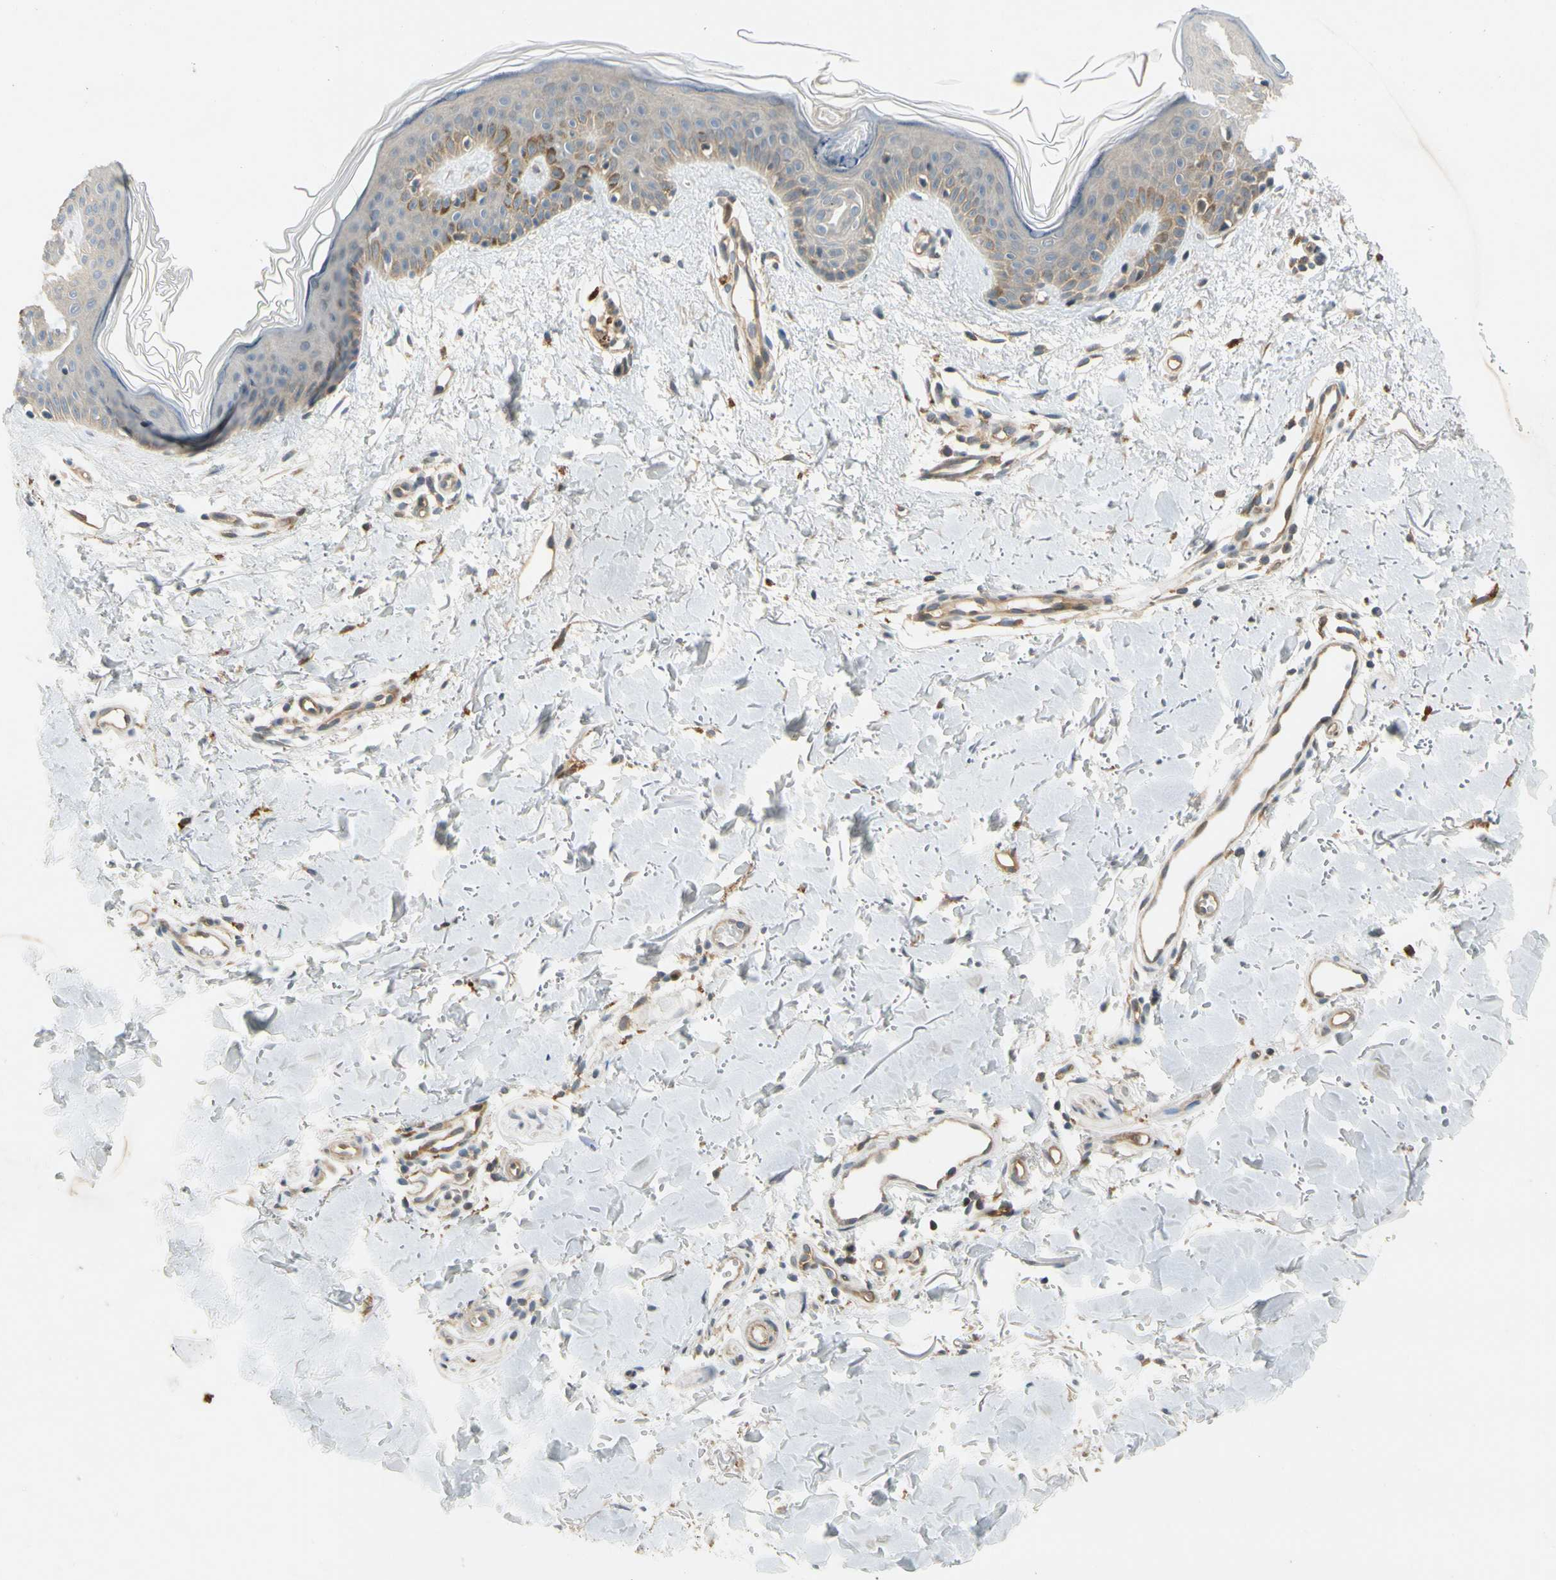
{"staining": {"intensity": "weak", "quantity": "<25%", "location": "cytoplasmic/membranous"}, "tissue": "skin", "cell_type": "Fibroblasts", "image_type": "normal", "snomed": [{"axis": "morphology", "description": "Normal tissue, NOS"}, {"axis": "topography", "description": "Skin"}], "caption": "The histopathology image reveals no staining of fibroblasts in benign skin.", "gene": "GATD1", "patient": {"sex": "female", "age": 56}}